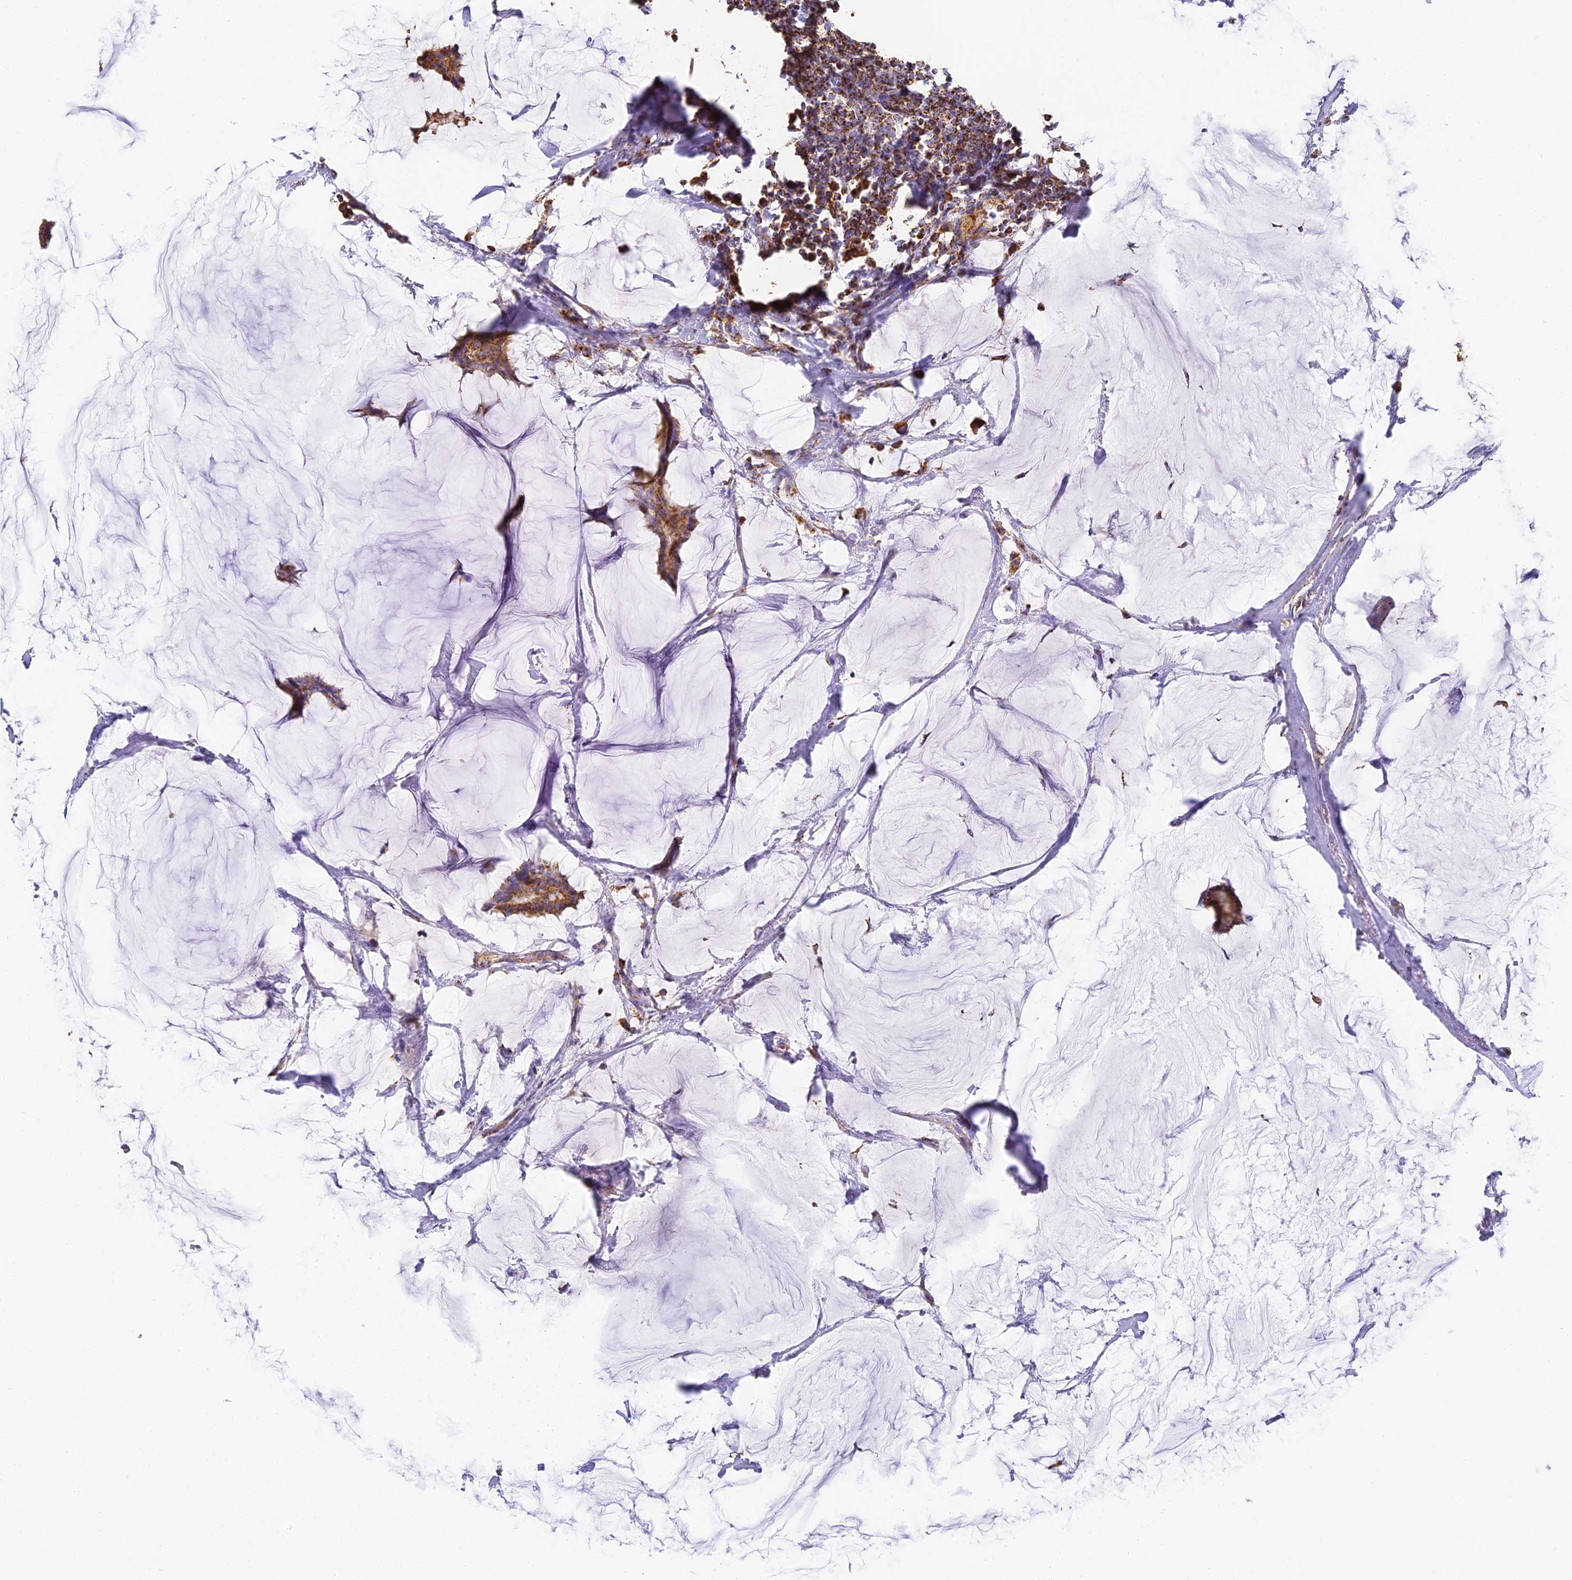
{"staining": {"intensity": "moderate", "quantity": ">75%", "location": "cytoplasmic/membranous"}, "tissue": "breast cancer", "cell_type": "Tumor cells", "image_type": "cancer", "snomed": [{"axis": "morphology", "description": "Duct carcinoma"}, {"axis": "topography", "description": "Breast"}], "caption": "This micrograph displays breast intraductal carcinoma stained with immunohistochemistry (IHC) to label a protein in brown. The cytoplasmic/membranous of tumor cells show moderate positivity for the protein. Nuclei are counter-stained blue.", "gene": "COX6C", "patient": {"sex": "female", "age": 93}}